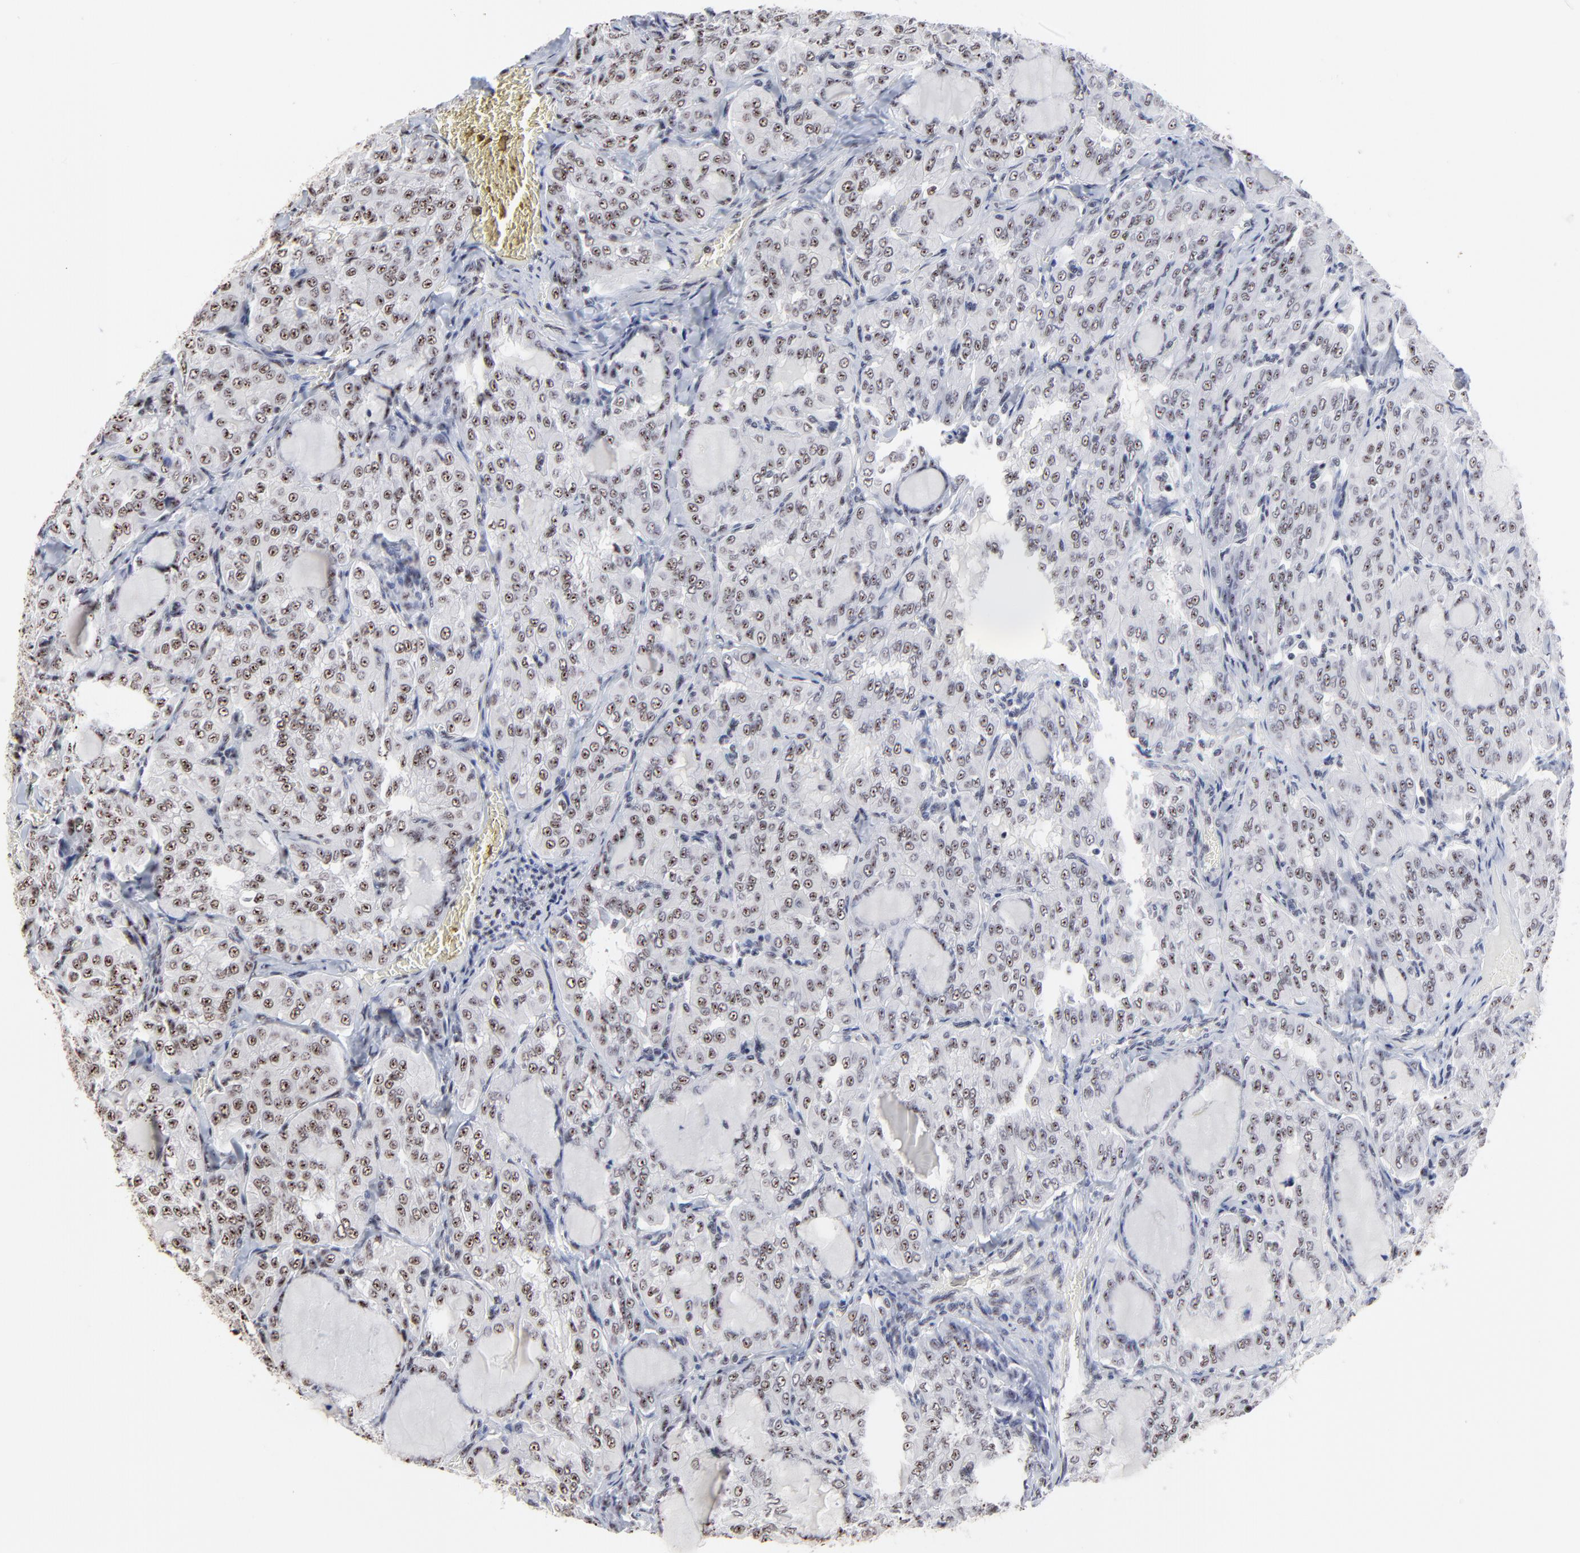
{"staining": {"intensity": "weak", "quantity": "25%-75%", "location": "nuclear"}, "tissue": "thyroid cancer", "cell_type": "Tumor cells", "image_type": "cancer", "snomed": [{"axis": "morphology", "description": "Papillary adenocarcinoma, NOS"}, {"axis": "topography", "description": "Thyroid gland"}], "caption": "DAB (3,3'-diaminobenzidine) immunohistochemical staining of thyroid papillary adenocarcinoma demonstrates weak nuclear protein expression in approximately 25%-75% of tumor cells.", "gene": "MBD4", "patient": {"sex": "male", "age": 20}}